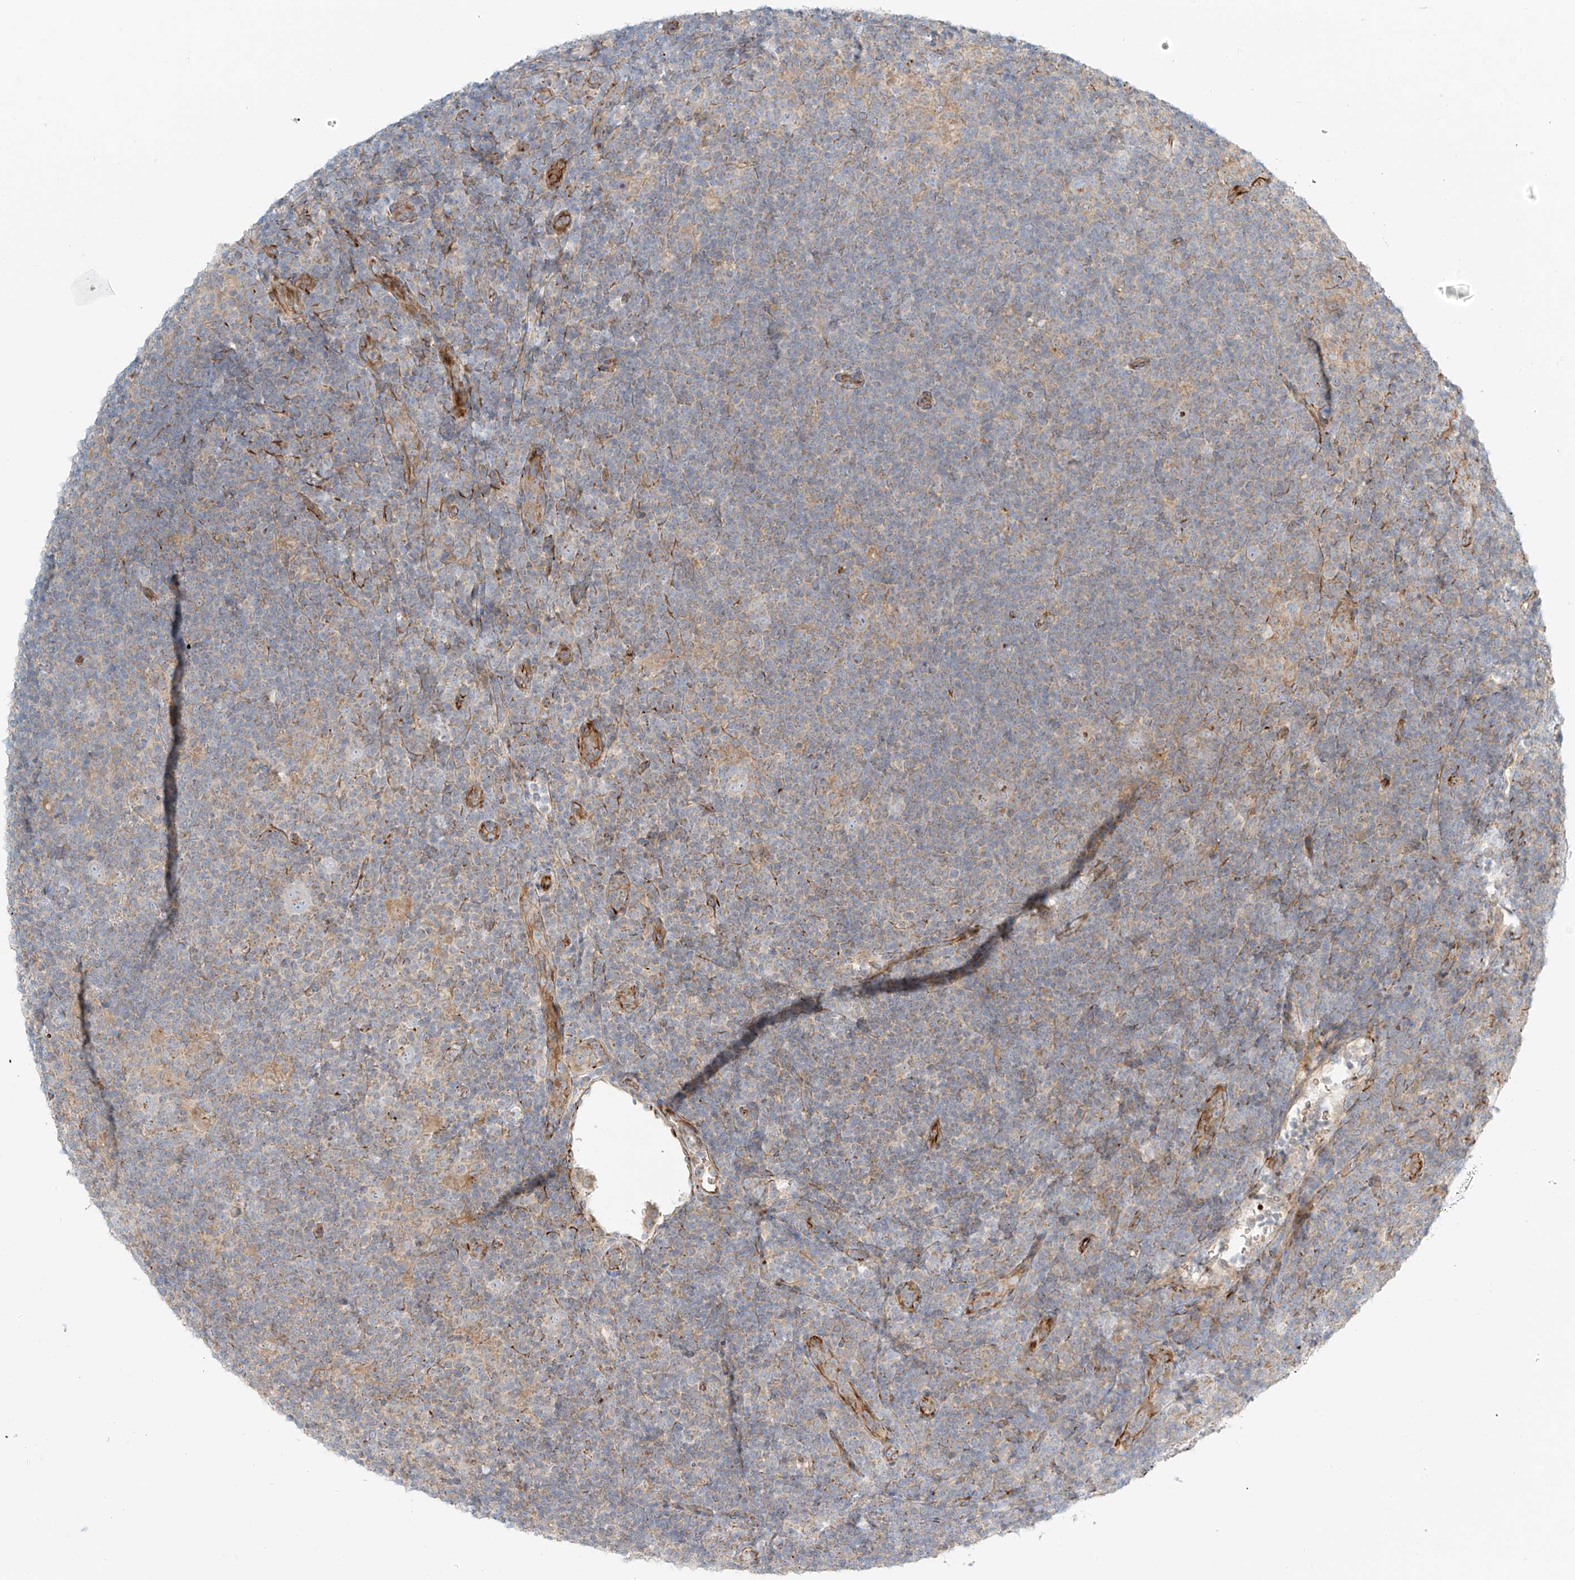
{"staining": {"intensity": "negative", "quantity": "none", "location": "none"}, "tissue": "lymphoma", "cell_type": "Tumor cells", "image_type": "cancer", "snomed": [{"axis": "morphology", "description": "Hodgkin's disease, NOS"}, {"axis": "topography", "description": "Lymph node"}], "caption": "Image shows no protein positivity in tumor cells of Hodgkin's disease tissue. (DAB IHC with hematoxylin counter stain).", "gene": "EIPR1", "patient": {"sex": "female", "age": 57}}